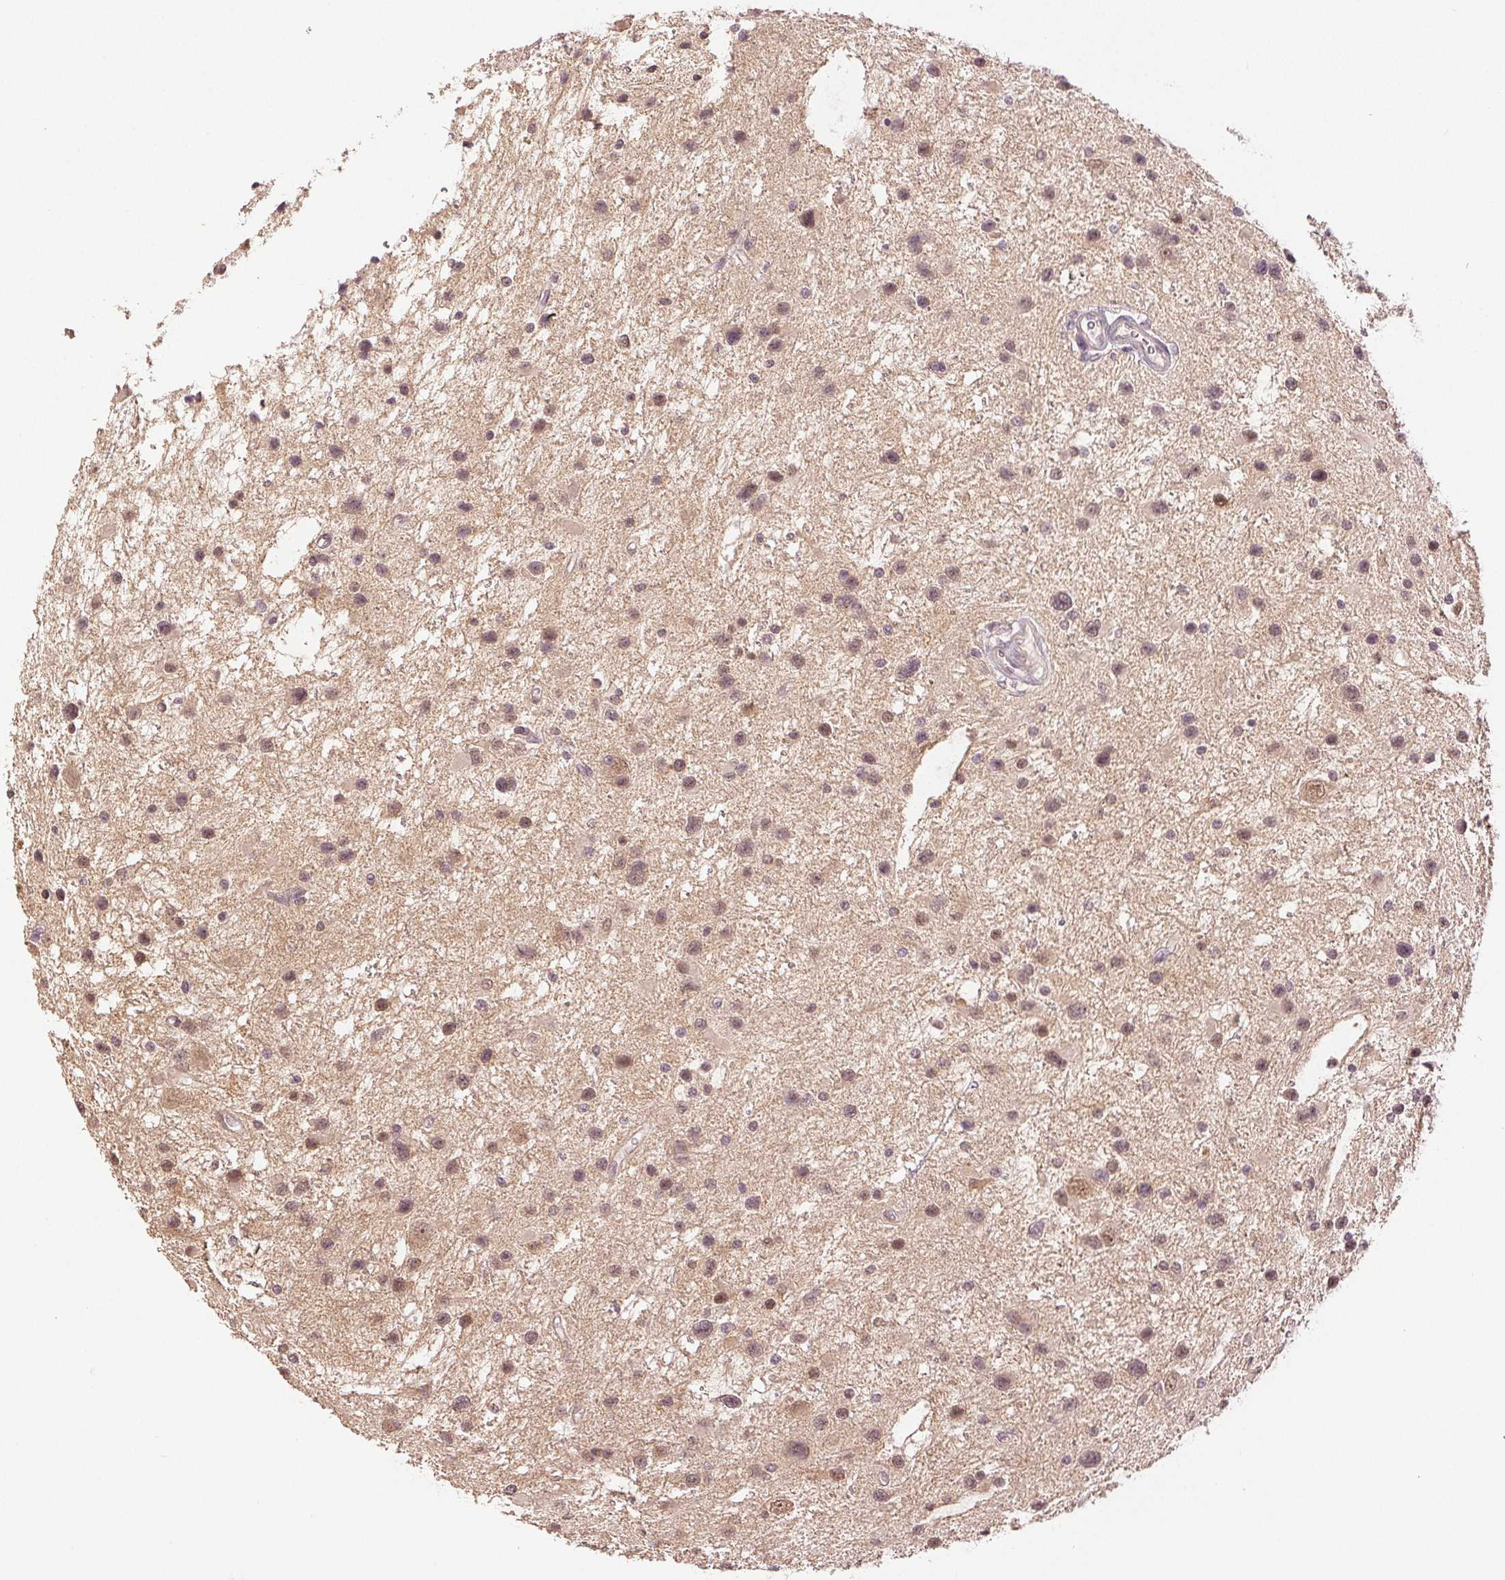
{"staining": {"intensity": "moderate", "quantity": "25%-75%", "location": "nuclear"}, "tissue": "glioma", "cell_type": "Tumor cells", "image_type": "cancer", "snomed": [{"axis": "morphology", "description": "Glioma, malignant, Low grade"}, {"axis": "topography", "description": "Brain"}], "caption": "Glioma stained with immunohistochemistry demonstrates moderate nuclear expression in approximately 25%-75% of tumor cells.", "gene": "PLCB1", "patient": {"sex": "female", "age": 32}}